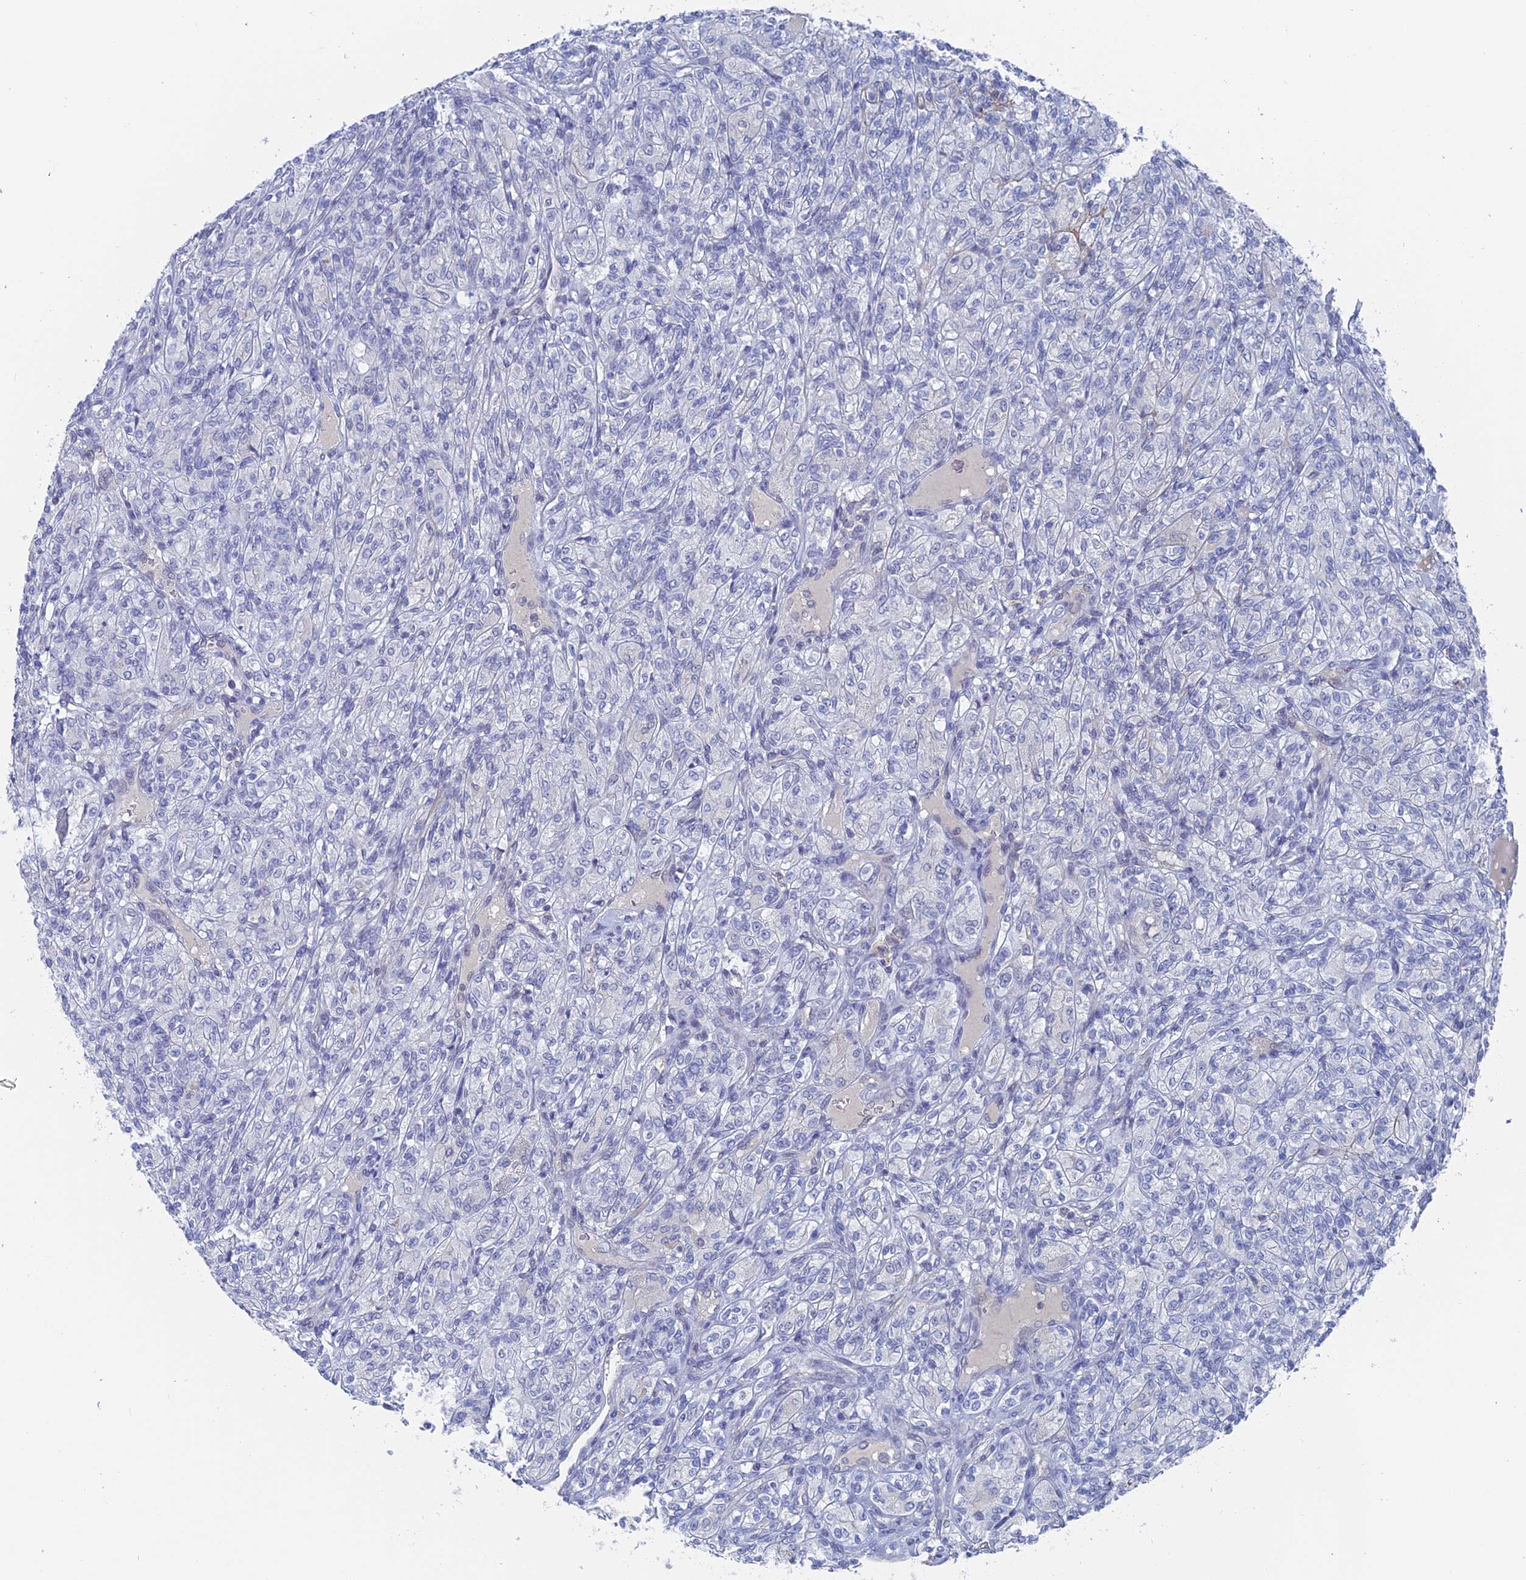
{"staining": {"intensity": "negative", "quantity": "none", "location": "none"}, "tissue": "renal cancer", "cell_type": "Tumor cells", "image_type": "cancer", "snomed": [{"axis": "morphology", "description": "Adenocarcinoma, NOS"}, {"axis": "topography", "description": "Kidney"}], "caption": "A photomicrograph of human renal cancer (adenocarcinoma) is negative for staining in tumor cells. (Immunohistochemistry (ihc), brightfield microscopy, high magnification).", "gene": "BRD2", "patient": {"sex": "male", "age": 77}}